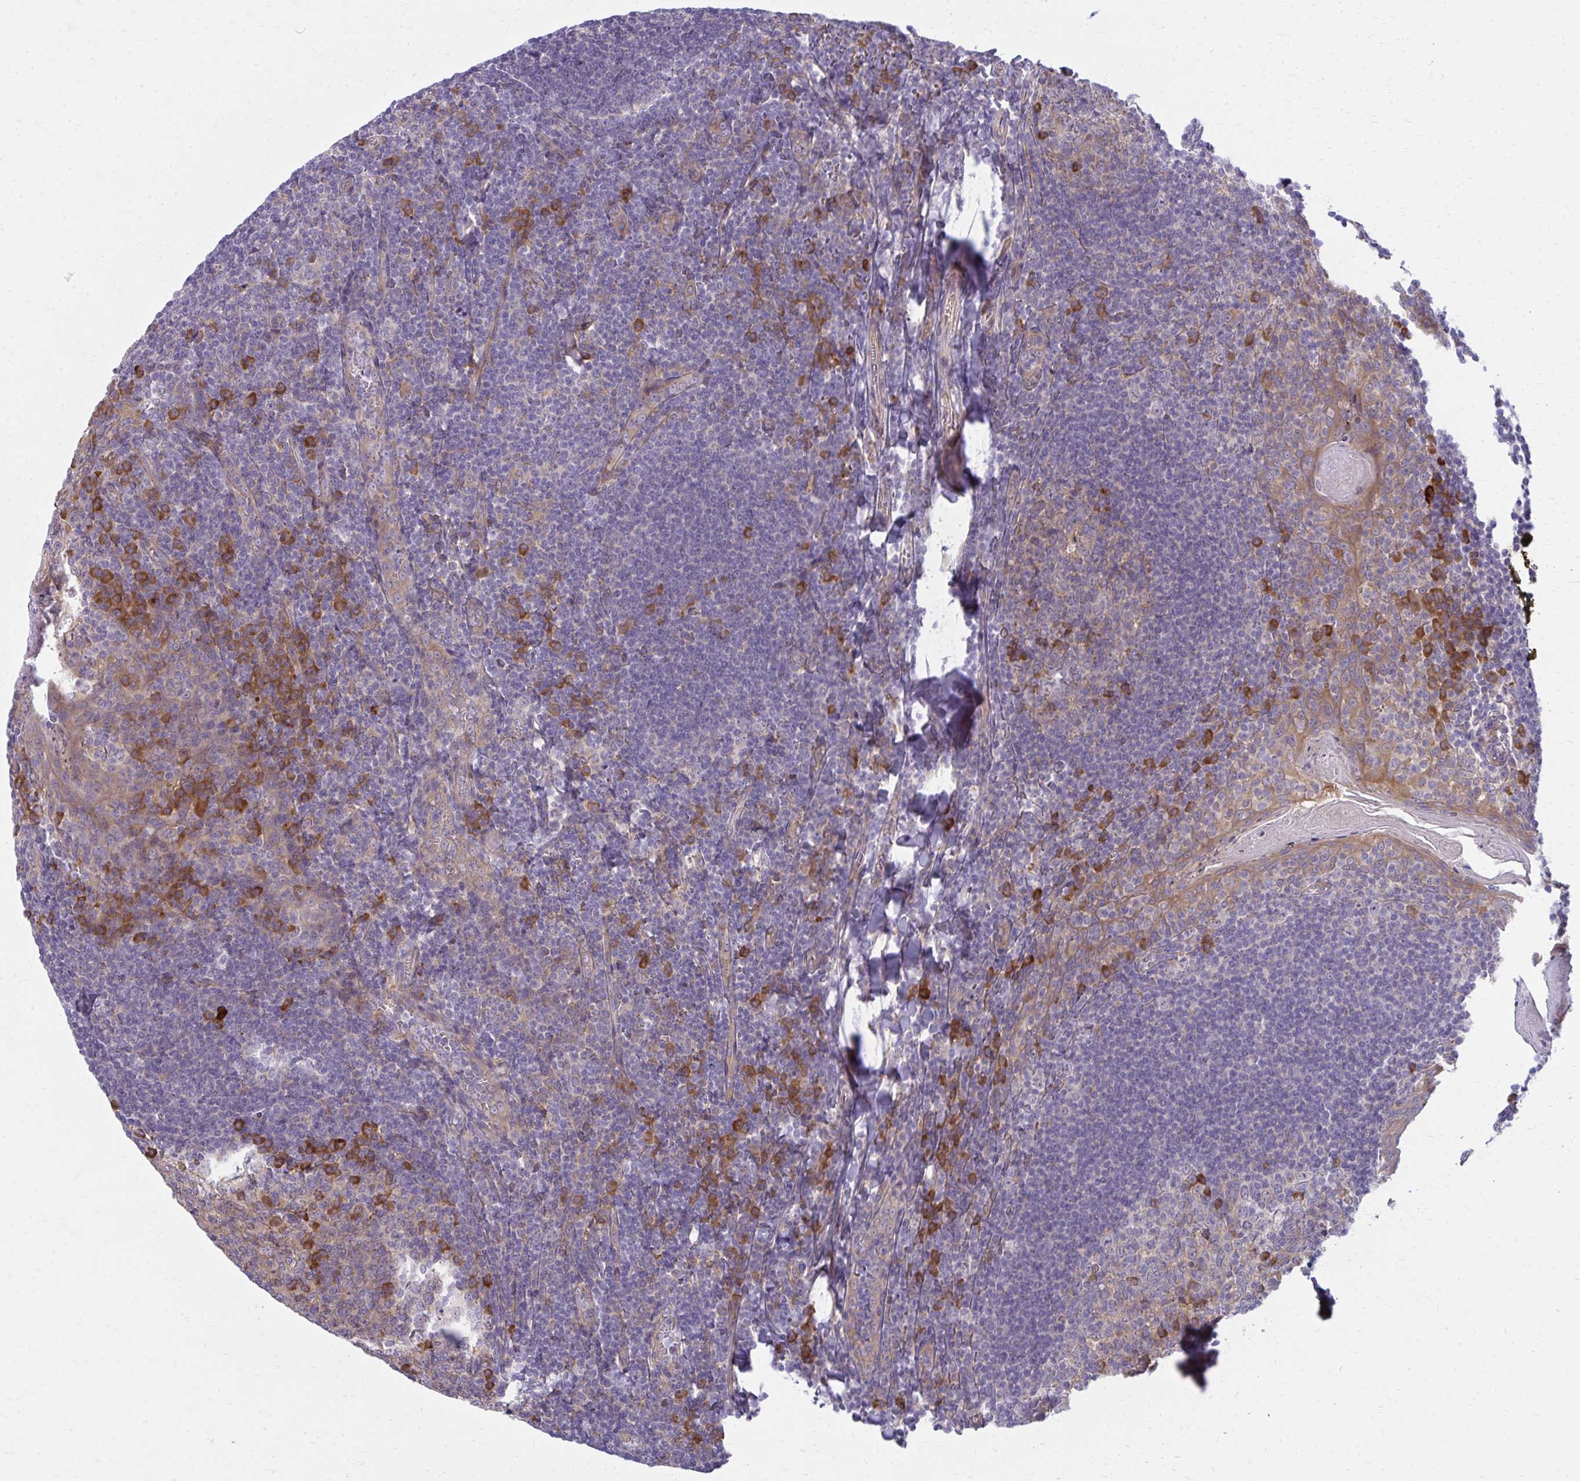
{"staining": {"intensity": "strong", "quantity": "<25%", "location": "cytoplasmic/membranous"}, "tissue": "tonsil", "cell_type": "Germinal center cells", "image_type": "normal", "snomed": [{"axis": "morphology", "description": "Normal tissue, NOS"}, {"axis": "topography", "description": "Tonsil"}], "caption": "Immunohistochemistry histopathology image of normal tonsil stained for a protein (brown), which shows medium levels of strong cytoplasmic/membranous staining in approximately <25% of germinal center cells.", "gene": "CEMP1", "patient": {"sex": "male", "age": 27}}